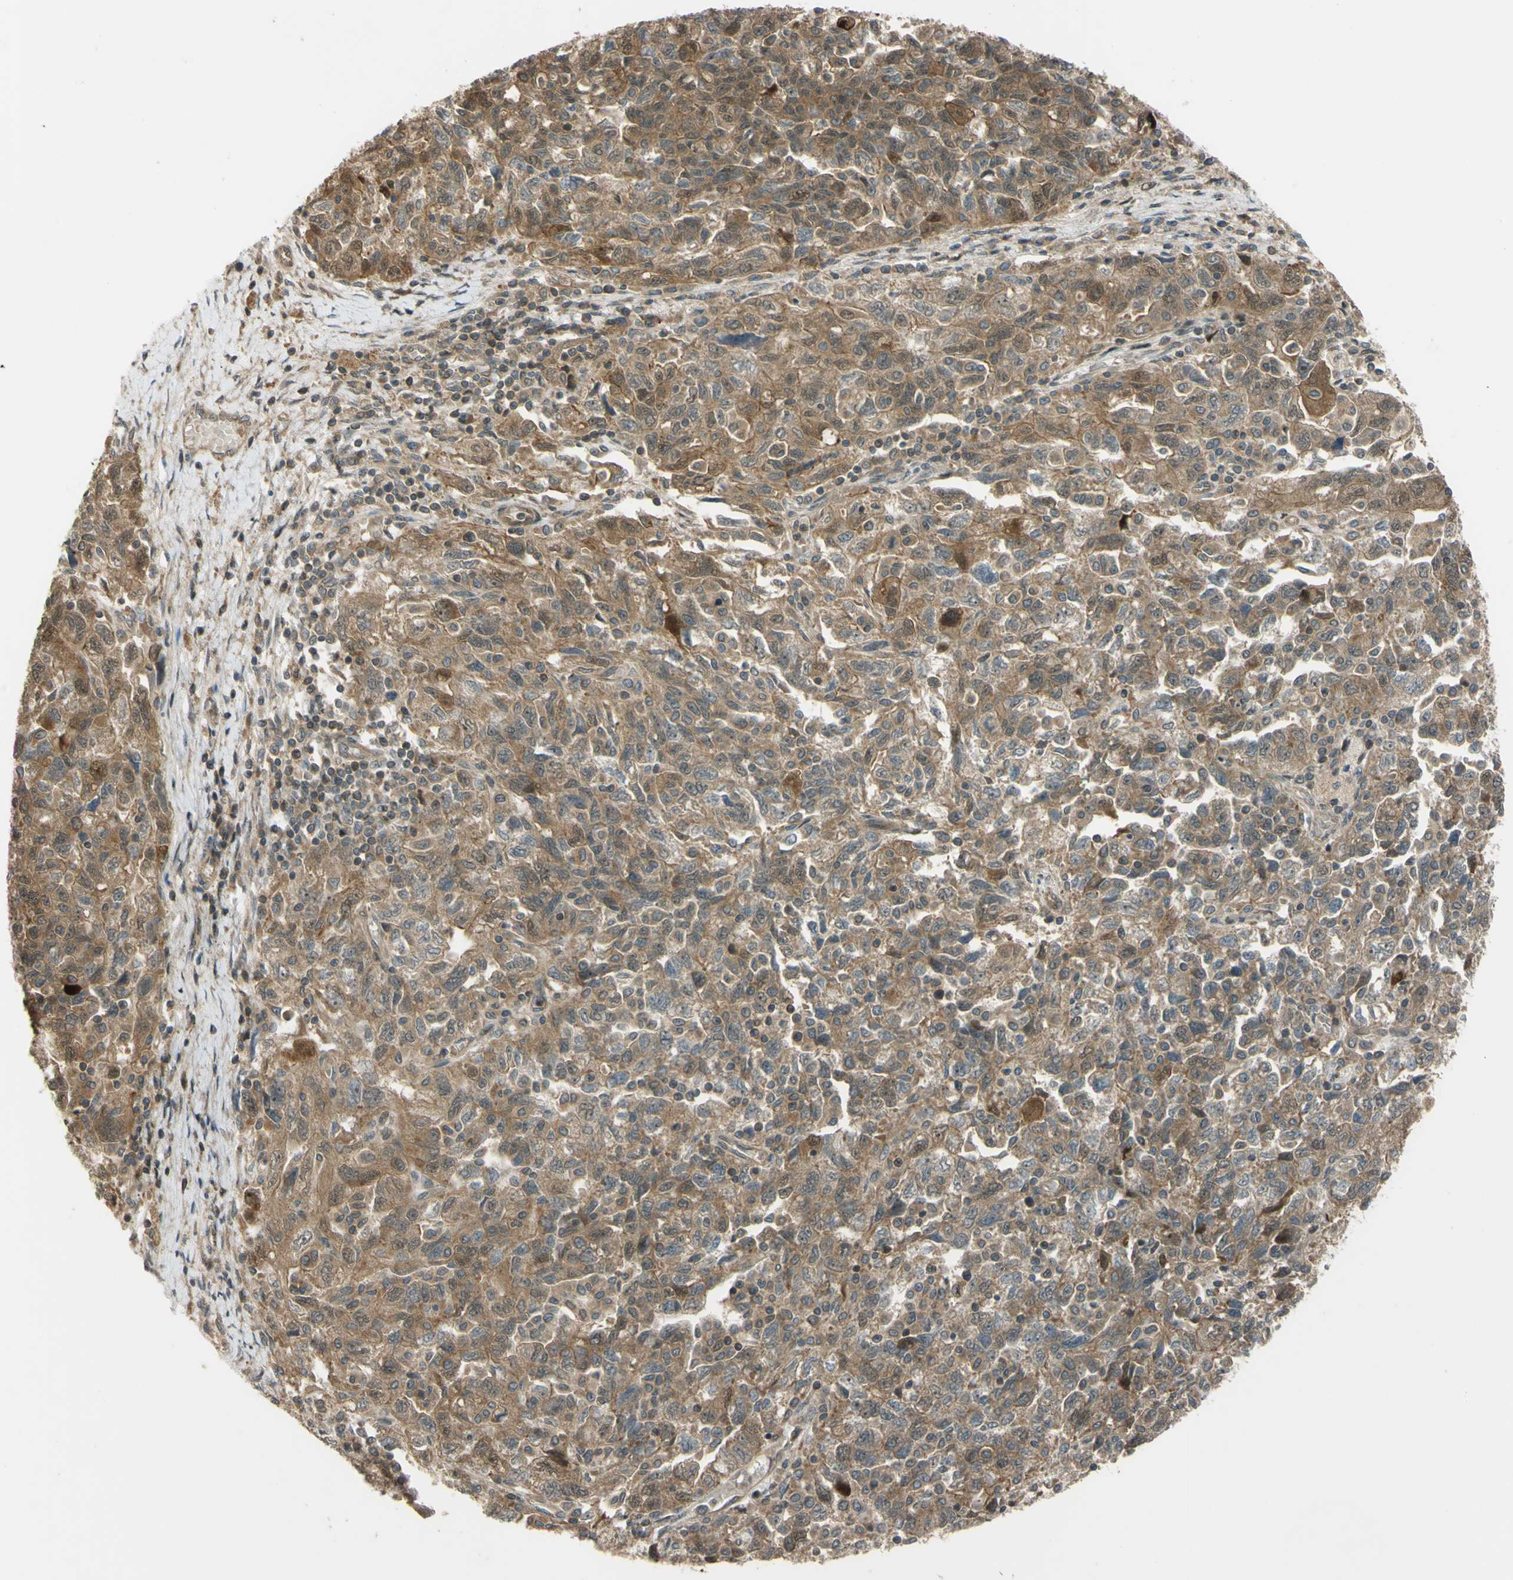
{"staining": {"intensity": "moderate", "quantity": ">75%", "location": "cytoplasmic/membranous"}, "tissue": "ovarian cancer", "cell_type": "Tumor cells", "image_type": "cancer", "snomed": [{"axis": "morphology", "description": "Carcinoma, NOS"}, {"axis": "morphology", "description": "Cystadenocarcinoma, serous, NOS"}, {"axis": "topography", "description": "Ovary"}], "caption": "A histopathology image of ovarian cancer (carcinoma) stained for a protein reveals moderate cytoplasmic/membranous brown staining in tumor cells. (DAB (3,3'-diaminobenzidine) = brown stain, brightfield microscopy at high magnification).", "gene": "FLII", "patient": {"sex": "female", "age": 69}}